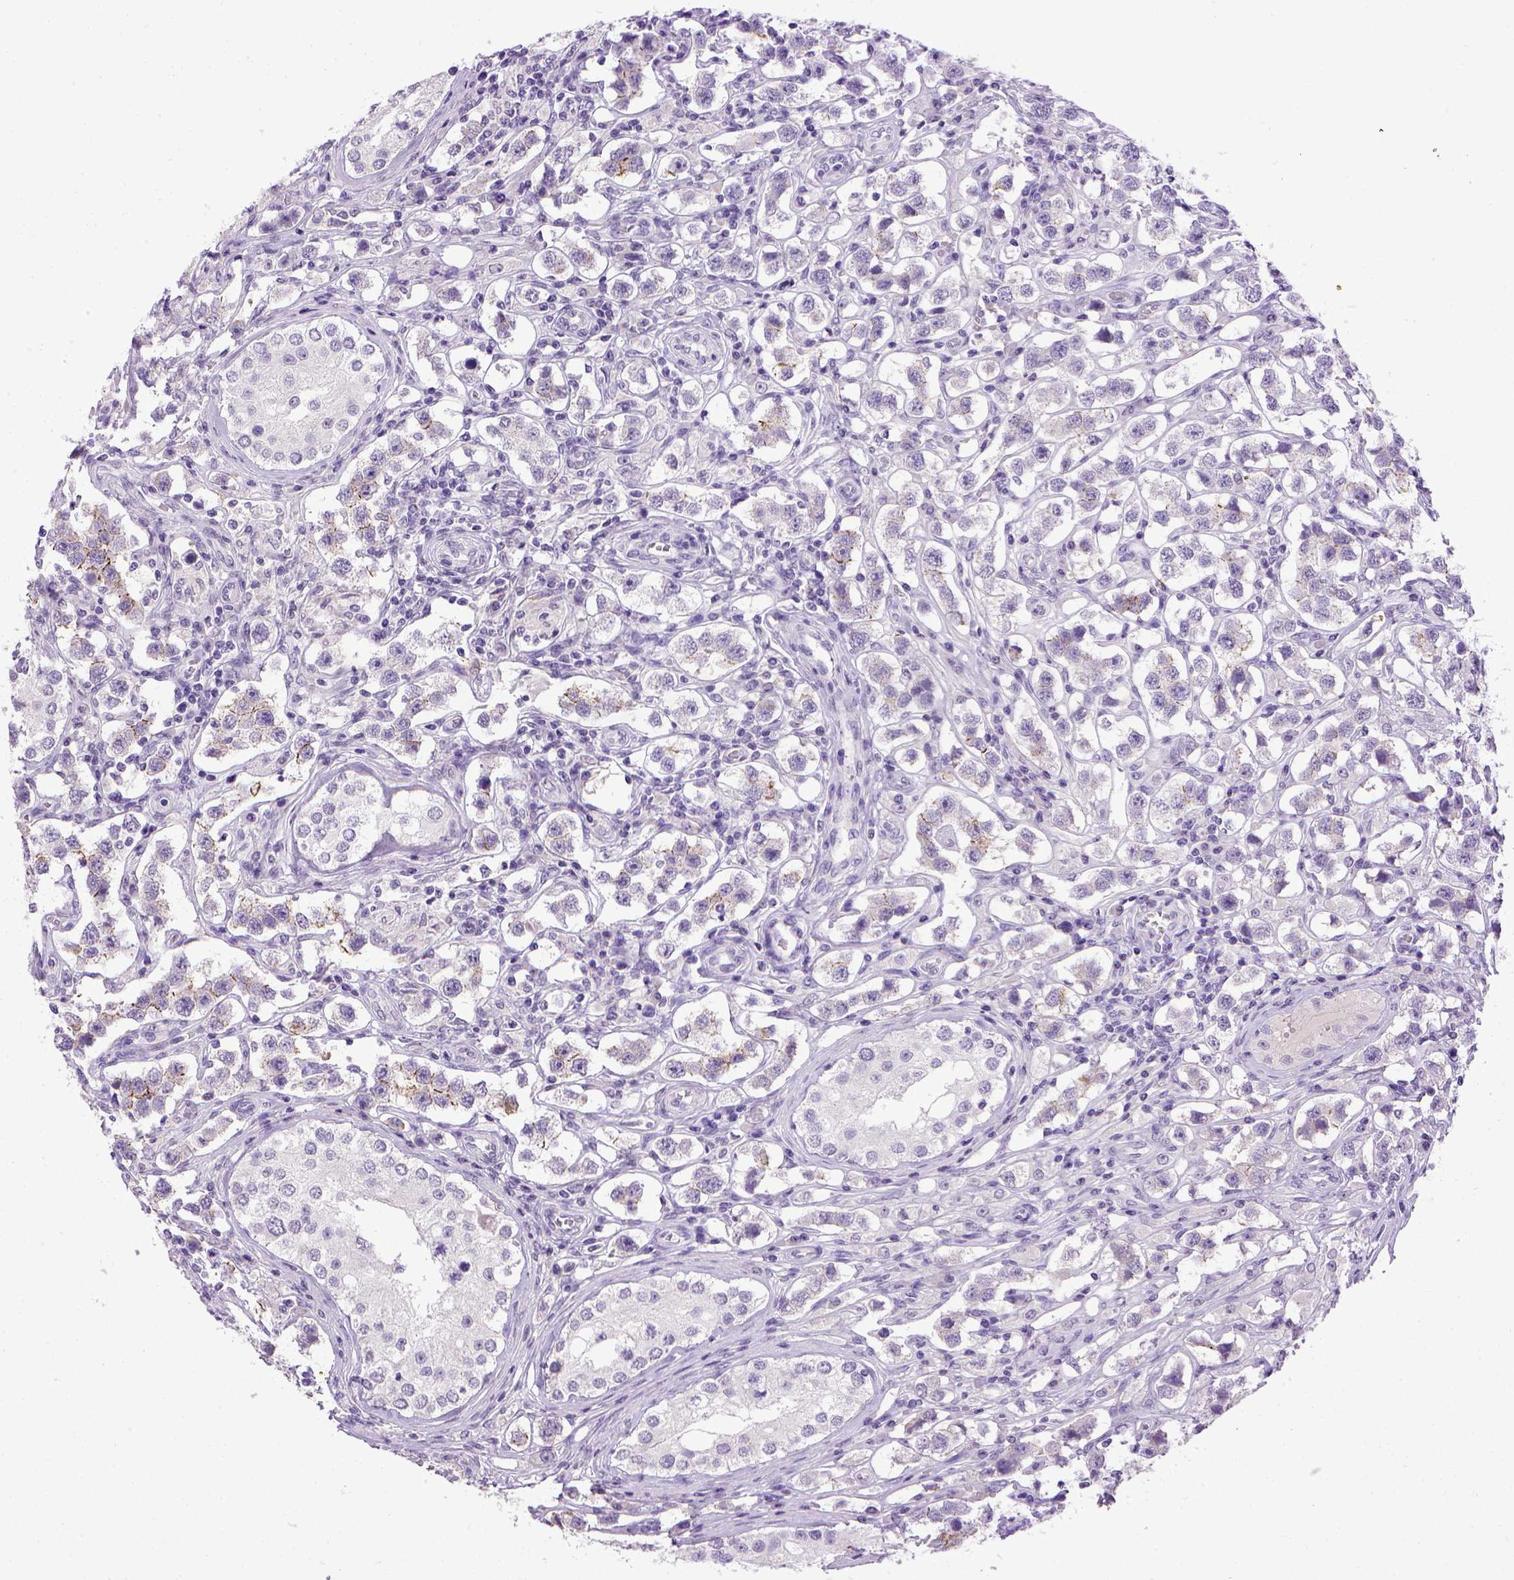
{"staining": {"intensity": "moderate", "quantity": "25%-75%", "location": "cytoplasmic/membranous"}, "tissue": "testis cancer", "cell_type": "Tumor cells", "image_type": "cancer", "snomed": [{"axis": "morphology", "description": "Seminoma, NOS"}, {"axis": "topography", "description": "Testis"}], "caption": "Moderate cytoplasmic/membranous protein positivity is appreciated in about 25%-75% of tumor cells in testis cancer (seminoma).", "gene": "CDH1", "patient": {"sex": "male", "age": 37}}